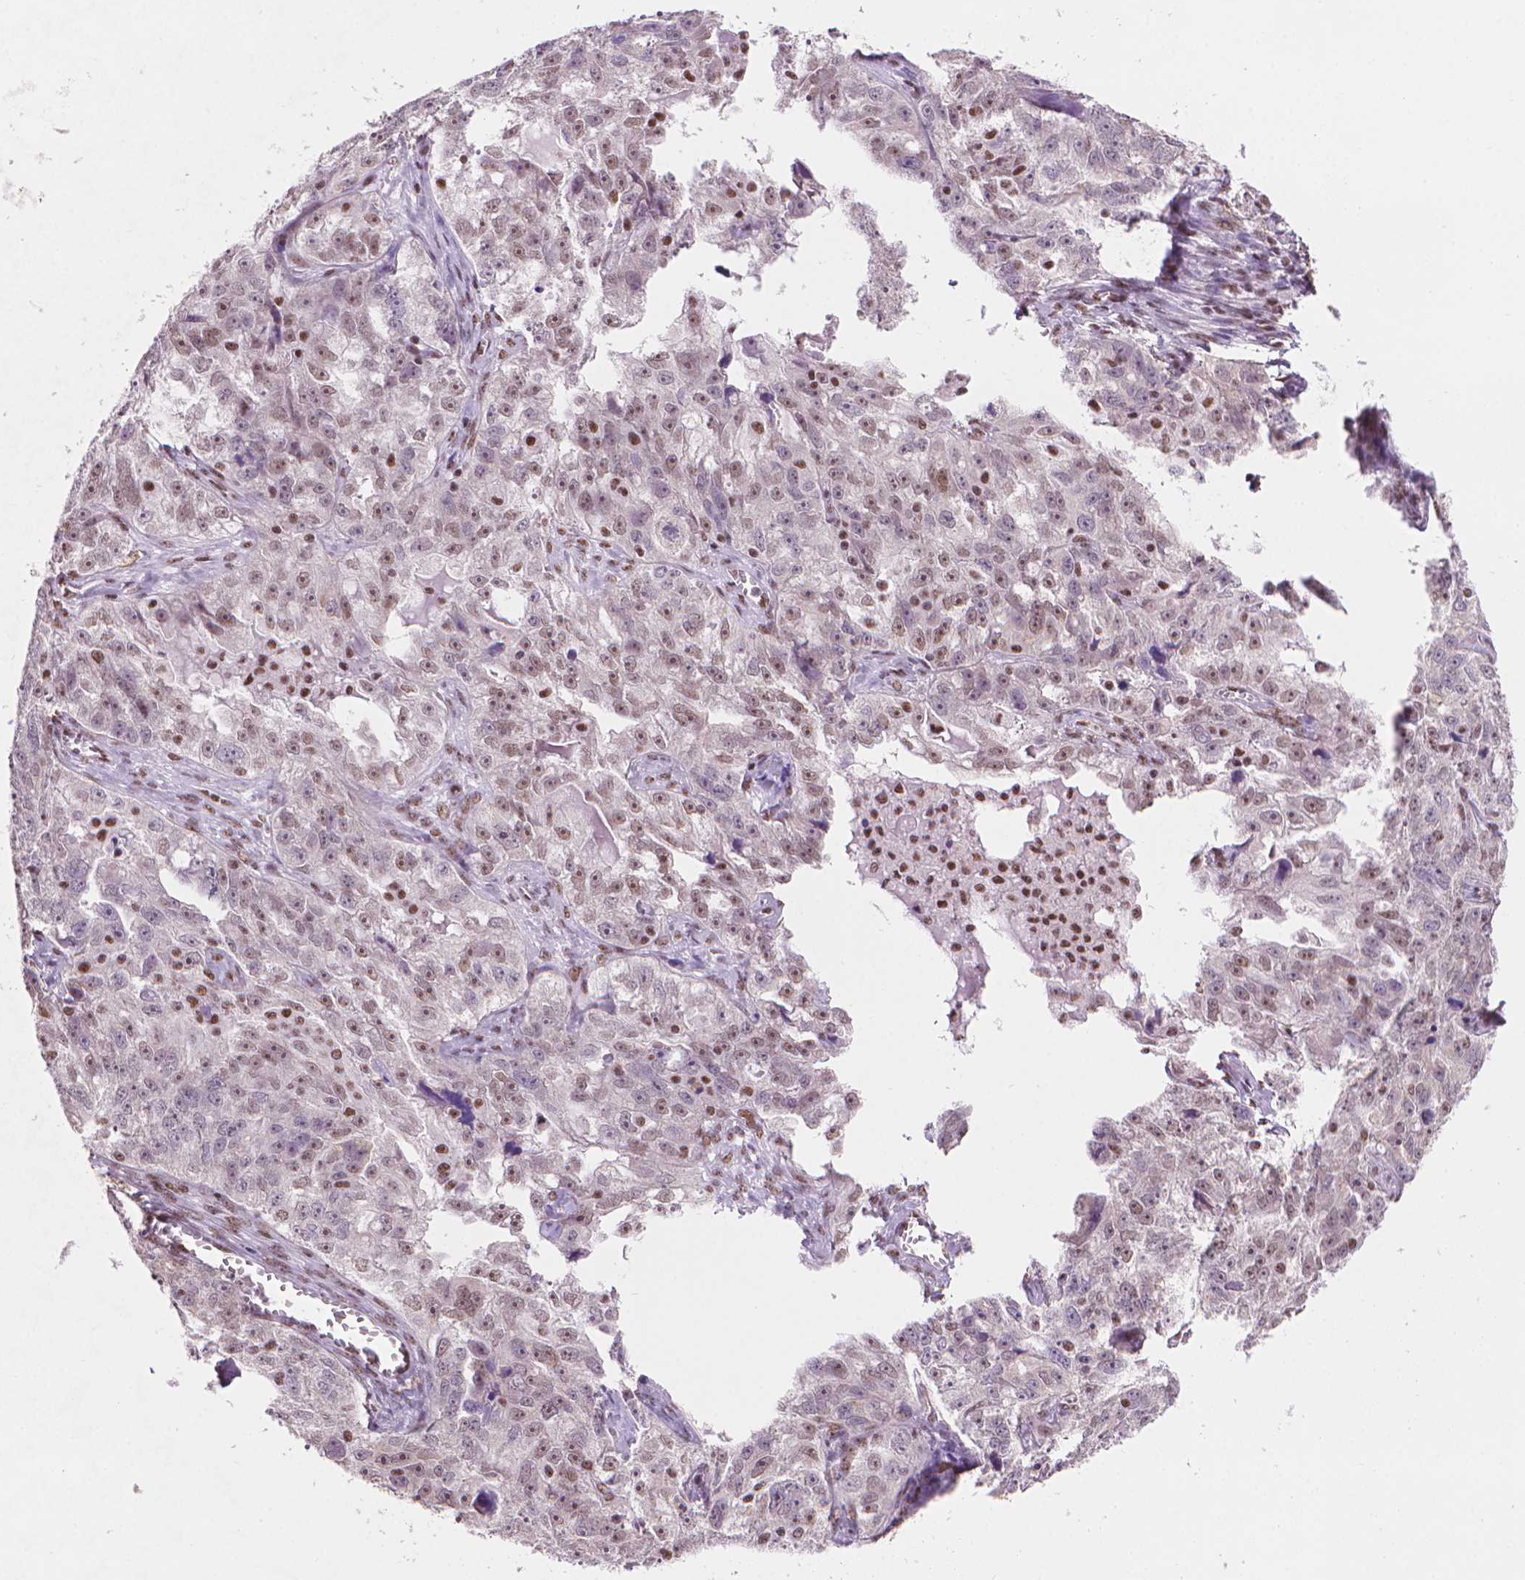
{"staining": {"intensity": "weak", "quantity": "25%-75%", "location": "nuclear"}, "tissue": "ovarian cancer", "cell_type": "Tumor cells", "image_type": "cancer", "snomed": [{"axis": "morphology", "description": "Cystadenocarcinoma, serous, NOS"}, {"axis": "topography", "description": "Ovary"}], "caption": "Tumor cells exhibit weak nuclear expression in about 25%-75% of cells in serous cystadenocarcinoma (ovarian). (DAB = brown stain, brightfield microscopy at high magnification).", "gene": "UBN1", "patient": {"sex": "female", "age": 51}}